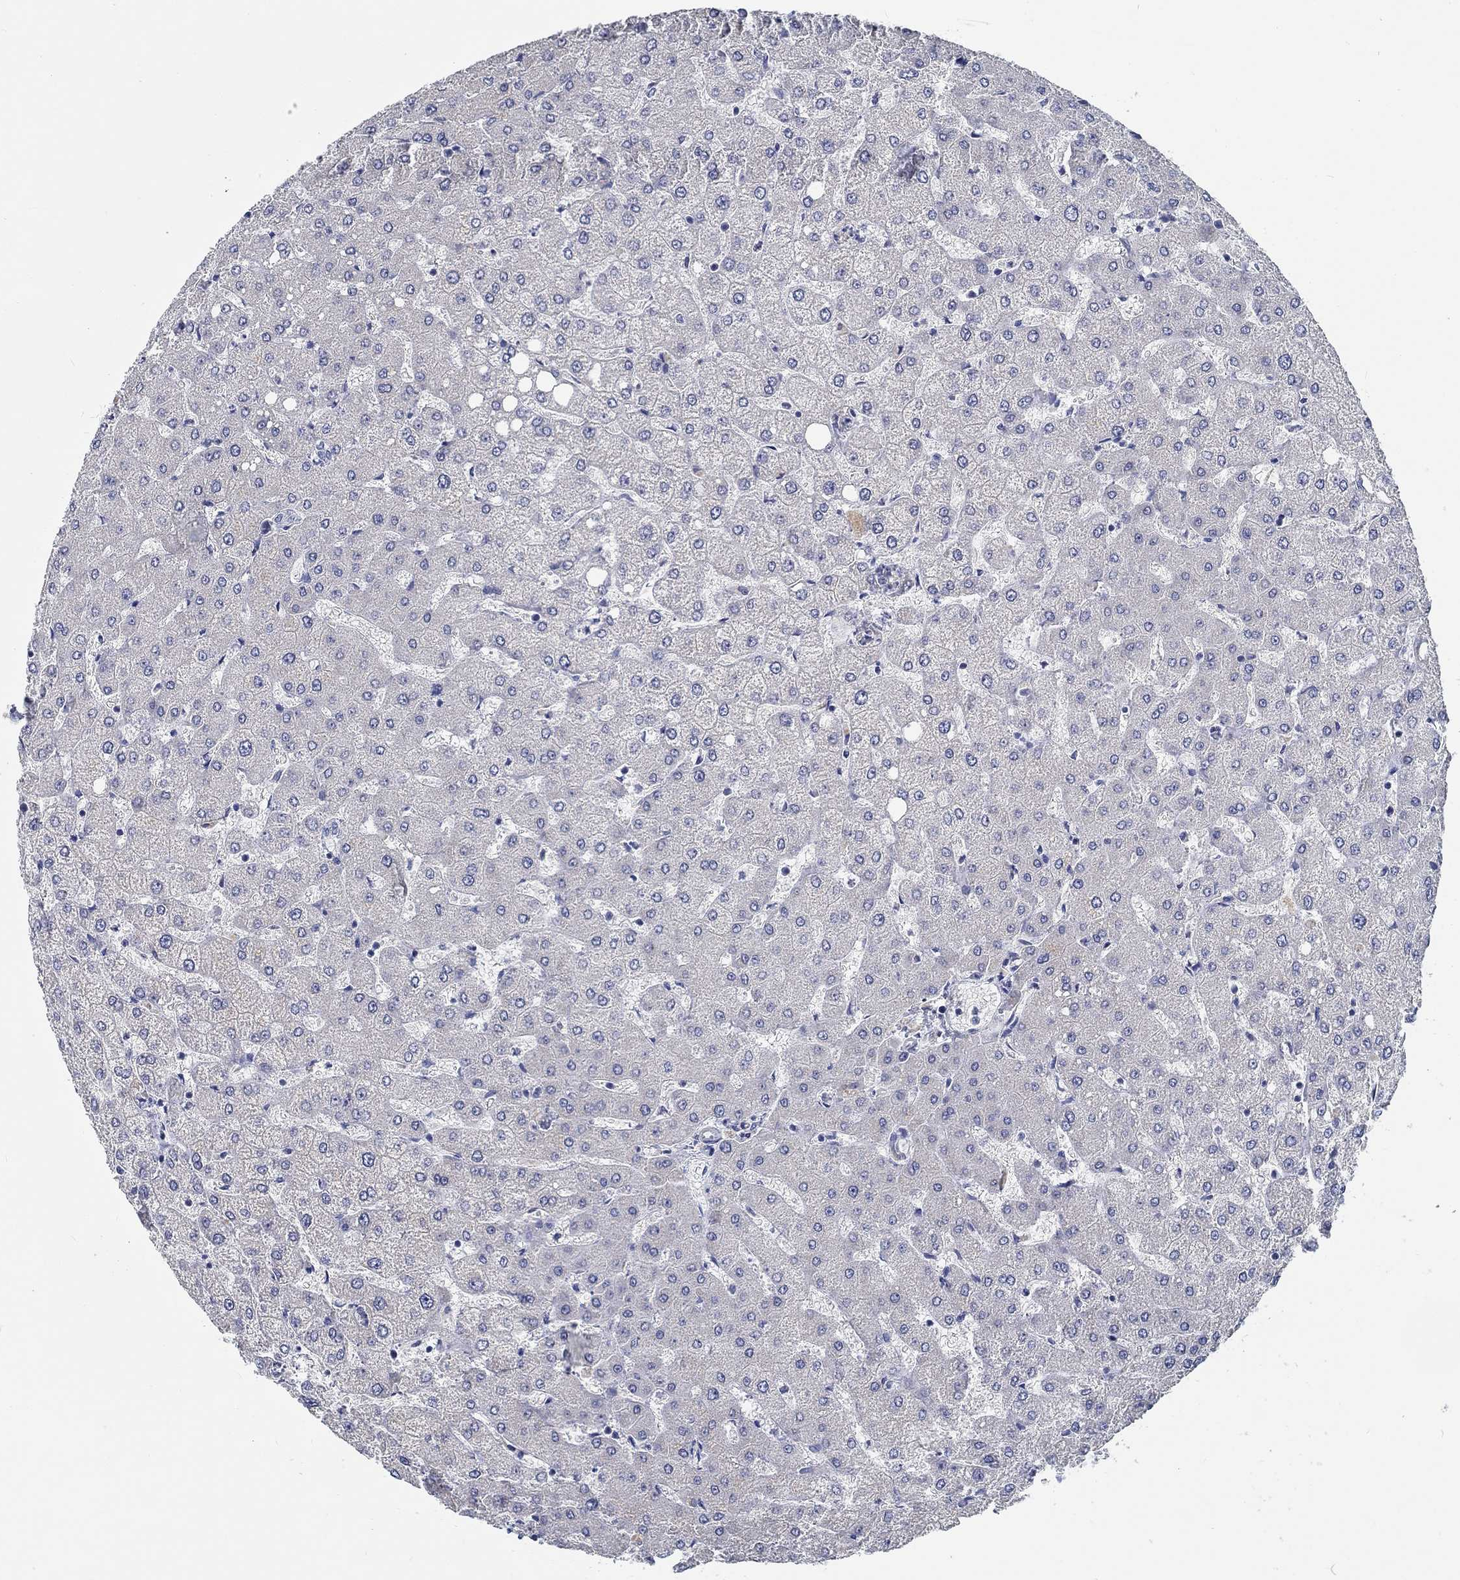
{"staining": {"intensity": "negative", "quantity": "none", "location": "none"}, "tissue": "liver", "cell_type": "Cholangiocytes", "image_type": "normal", "snomed": [{"axis": "morphology", "description": "Normal tissue, NOS"}, {"axis": "topography", "description": "Liver"}], "caption": "Immunohistochemistry (IHC) of benign liver exhibits no staining in cholangiocytes.", "gene": "MYBPC1", "patient": {"sex": "female", "age": 54}}